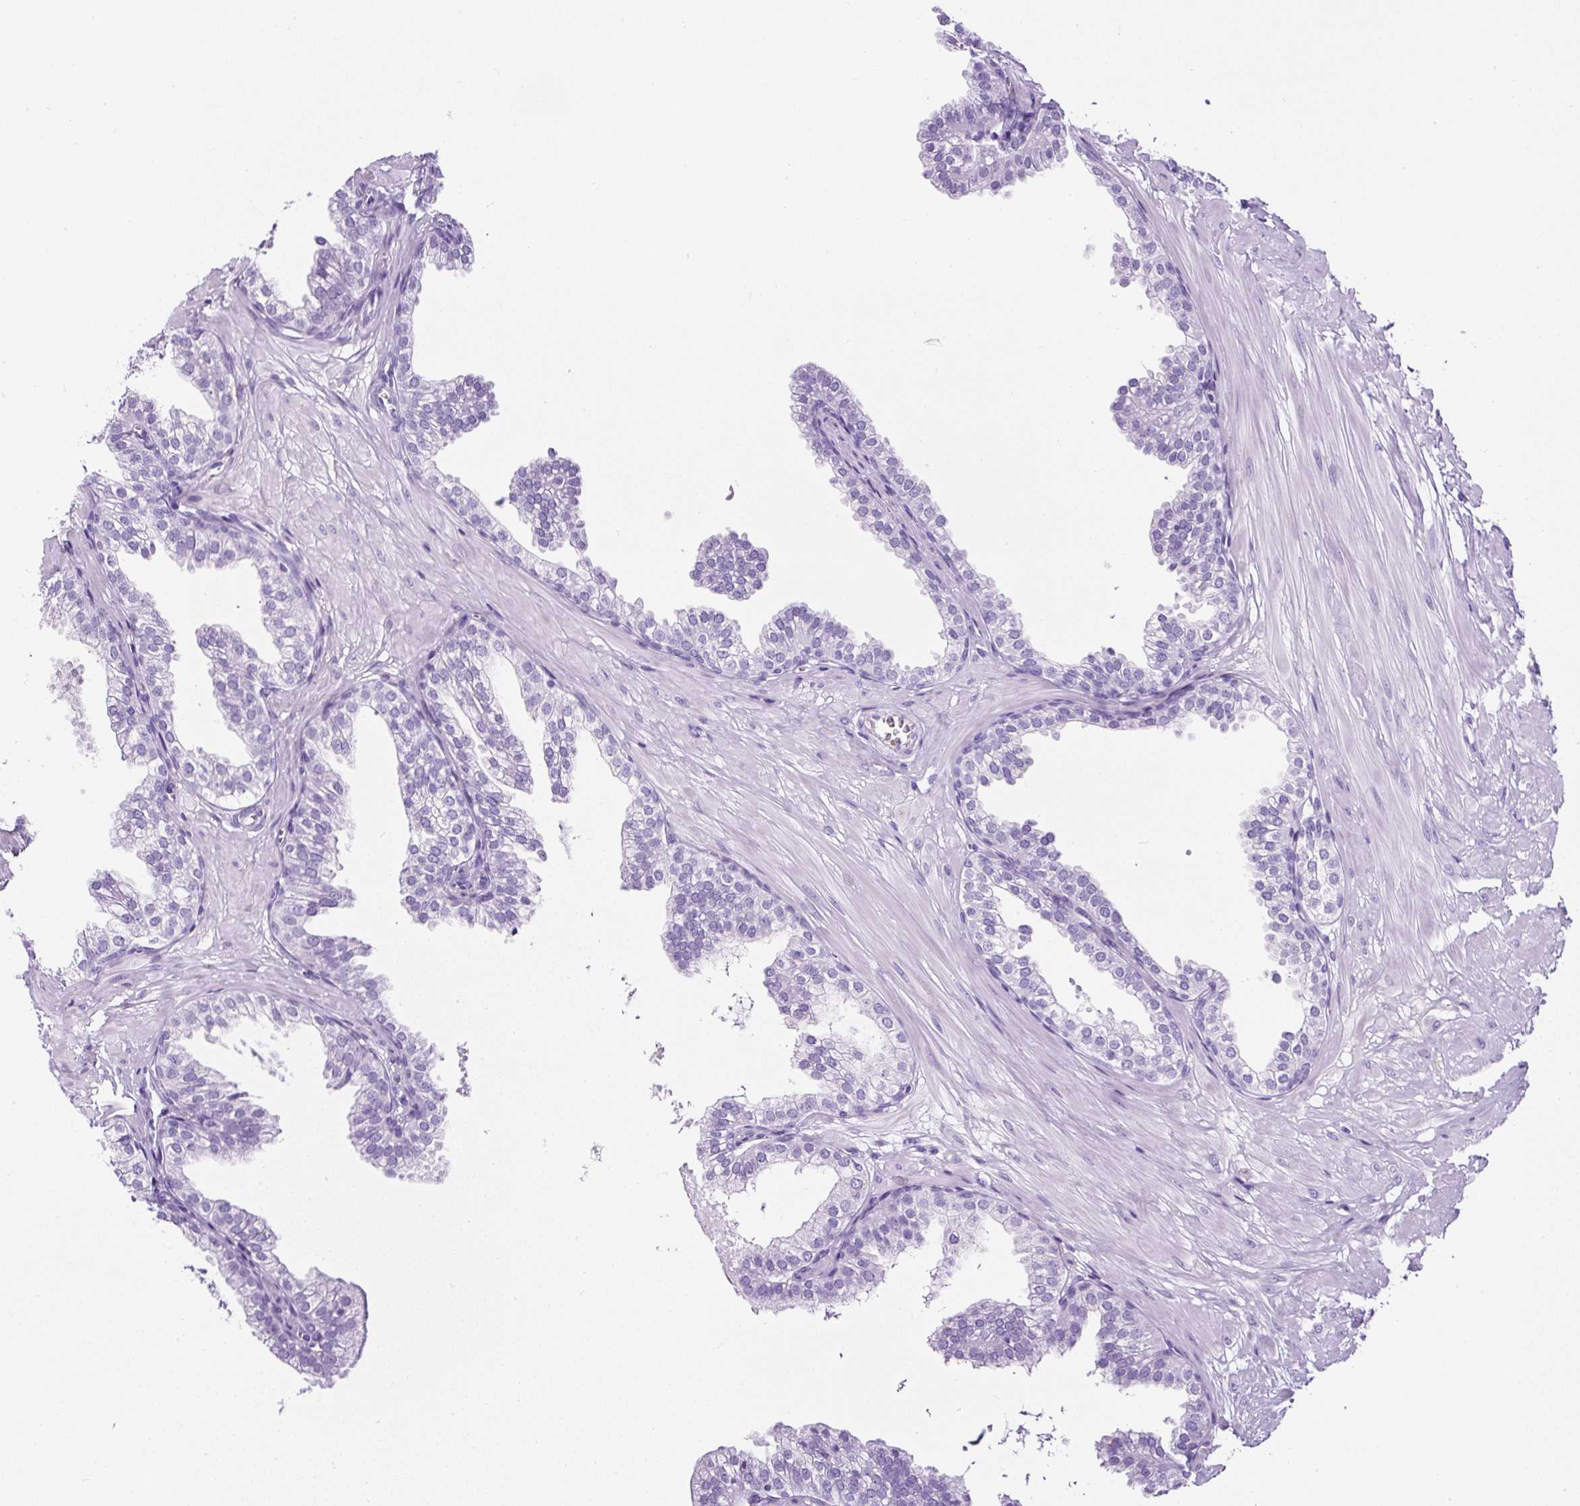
{"staining": {"intensity": "negative", "quantity": "none", "location": "none"}, "tissue": "prostate", "cell_type": "Glandular cells", "image_type": "normal", "snomed": [{"axis": "morphology", "description": "Normal tissue, NOS"}, {"axis": "topography", "description": "Prostate"}, {"axis": "topography", "description": "Peripheral nerve tissue"}], "caption": "Immunohistochemistry (IHC) micrograph of benign human prostate stained for a protein (brown), which demonstrates no positivity in glandular cells.", "gene": "TMEM200B", "patient": {"sex": "male", "age": 55}}